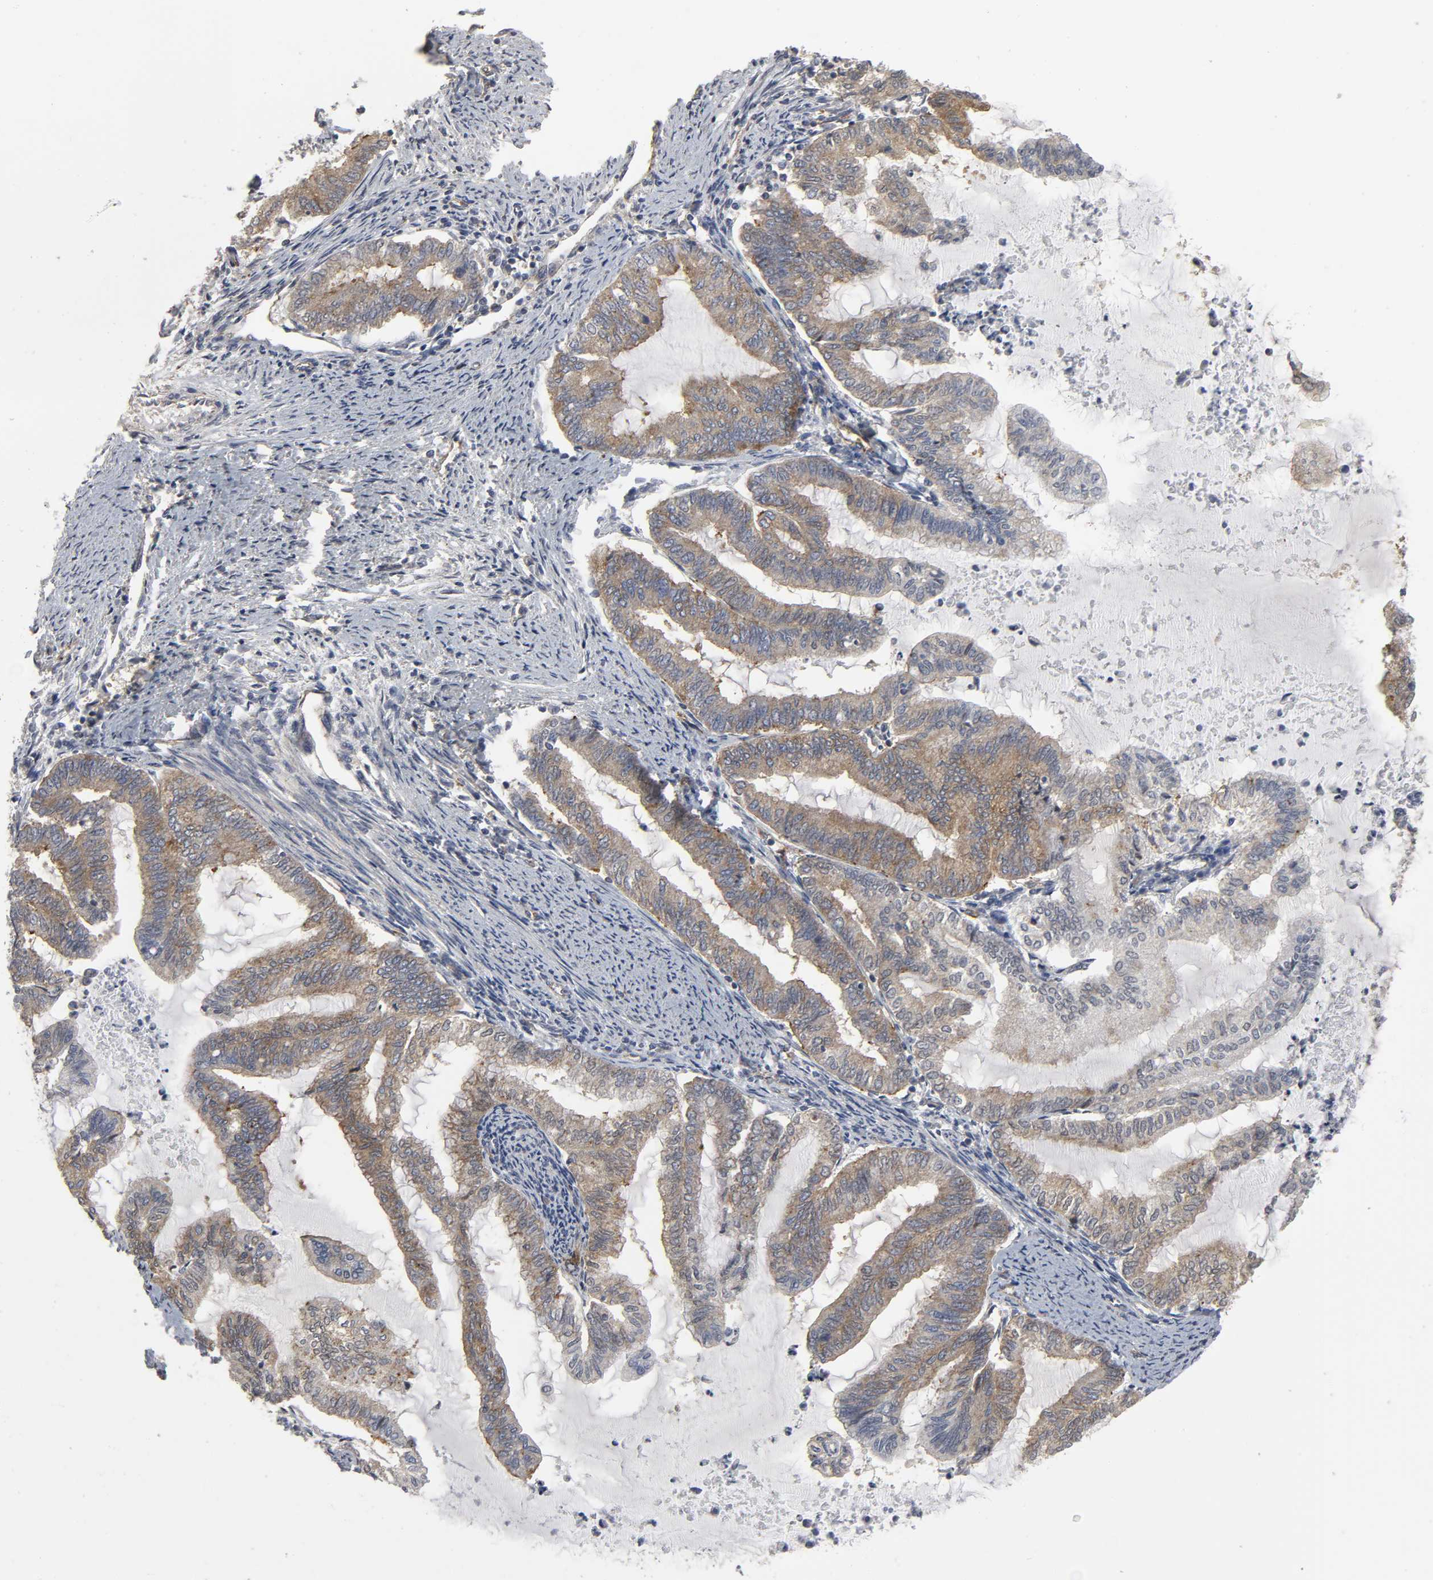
{"staining": {"intensity": "moderate", "quantity": ">75%", "location": "cytoplasmic/membranous"}, "tissue": "endometrial cancer", "cell_type": "Tumor cells", "image_type": "cancer", "snomed": [{"axis": "morphology", "description": "Adenocarcinoma, NOS"}, {"axis": "topography", "description": "Endometrium"}], "caption": "Immunohistochemical staining of human endometrial cancer (adenocarcinoma) exhibits moderate cytoplasmic/membranous protein staining in about >75% of tumor cells.", "gene": "SH3GLB1", "patient": {"sex": "female", "age": 79}}